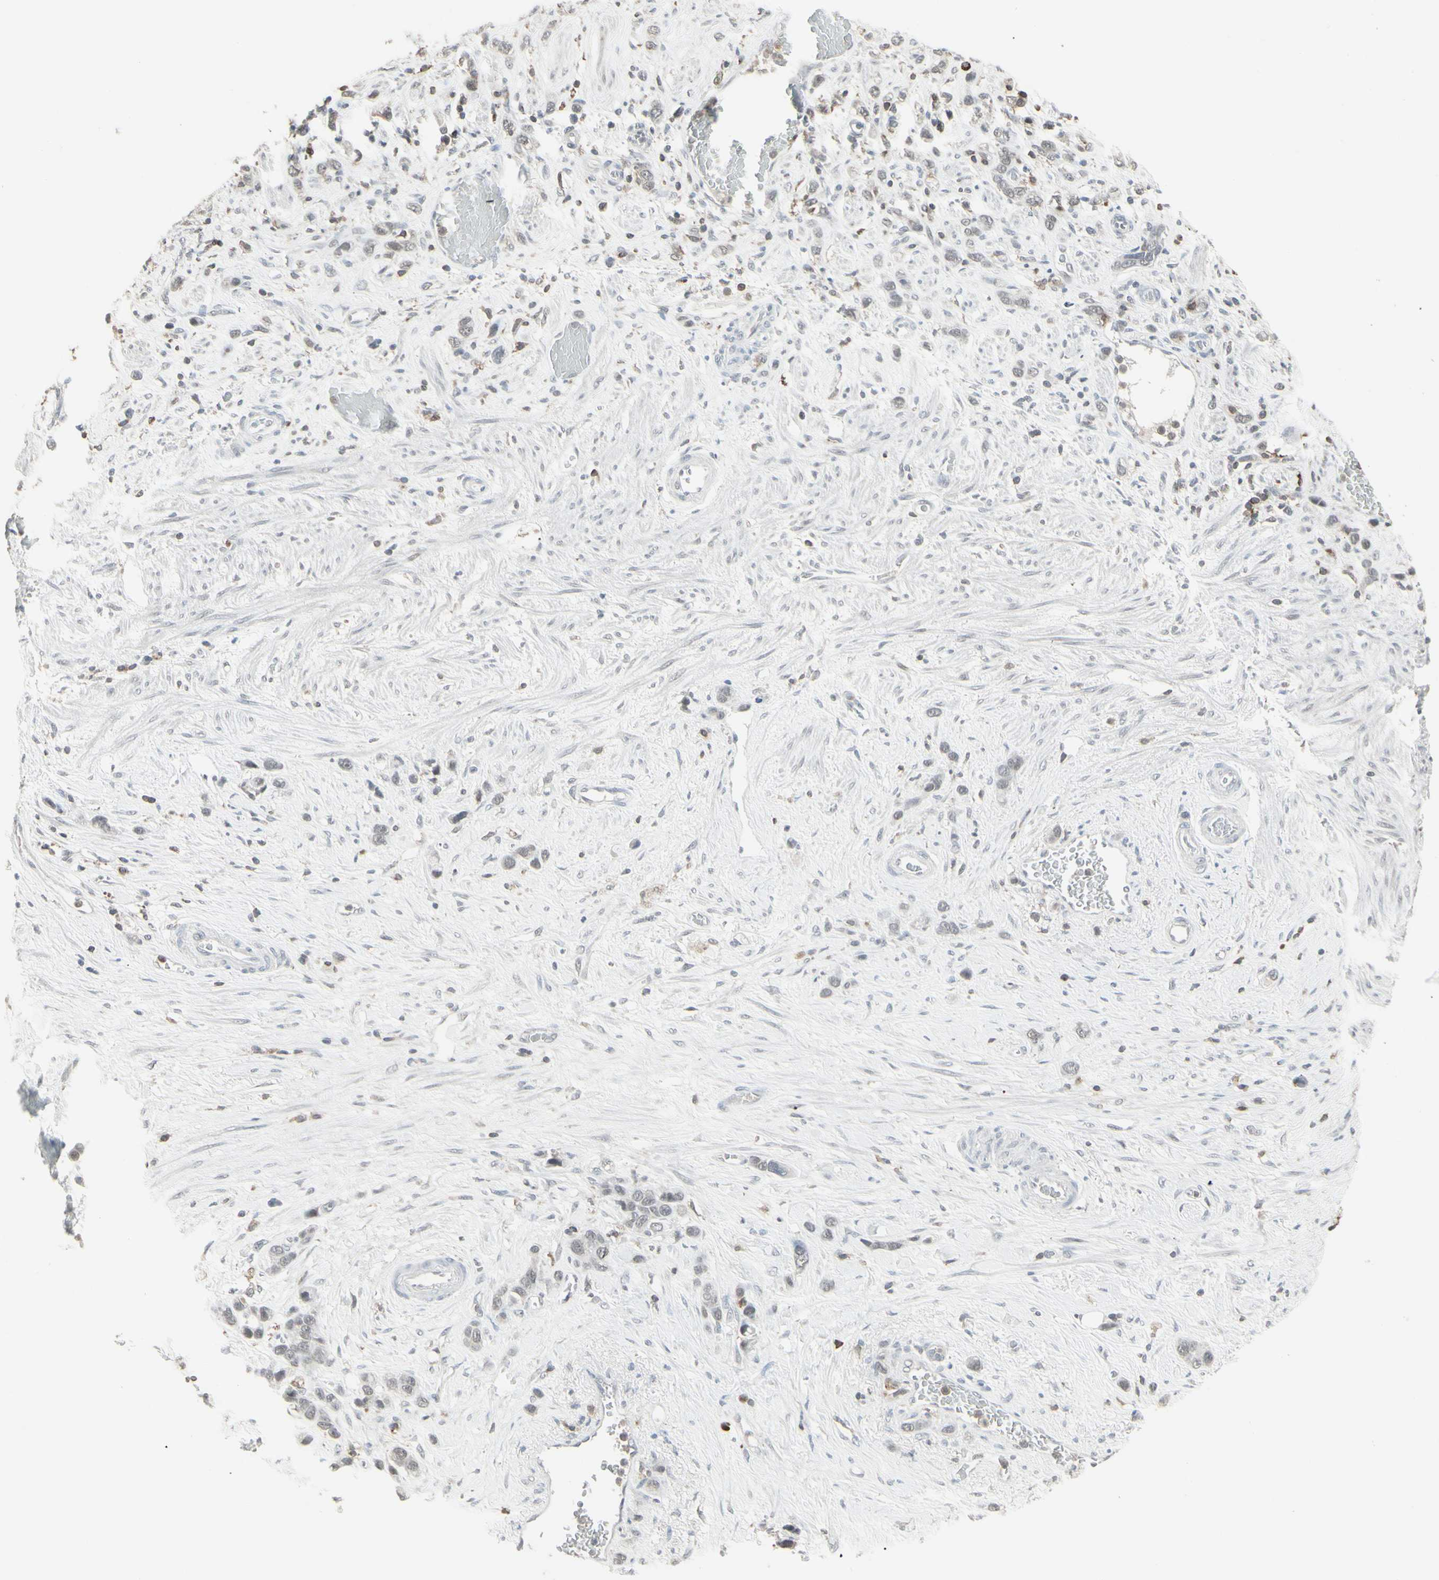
{"staining": {"intensity": "negative", "quantity": "none", "location": "none"}, "tissue": "stomach cancer", "cell_type": "Tumor cells", "image_type": "cancer", "snomed": [{"axis": "morphology", "description": "Adenocarcinoma, NOS"}, {"axis": "morphology", "description": "Adenocarcinoma, High grade"}, {"axis": "topography", "description": "Stomach, upper"}, {"axis": "topography", "description": "Stomach, lower"}], "caption": "Immunohistochemistry (IHC) of human adenocarcinoma (stomach) demonstrates no expression in tumor cells.", "gene": "SAMSN1", "patient": {"sex": "female", "age": 65}}